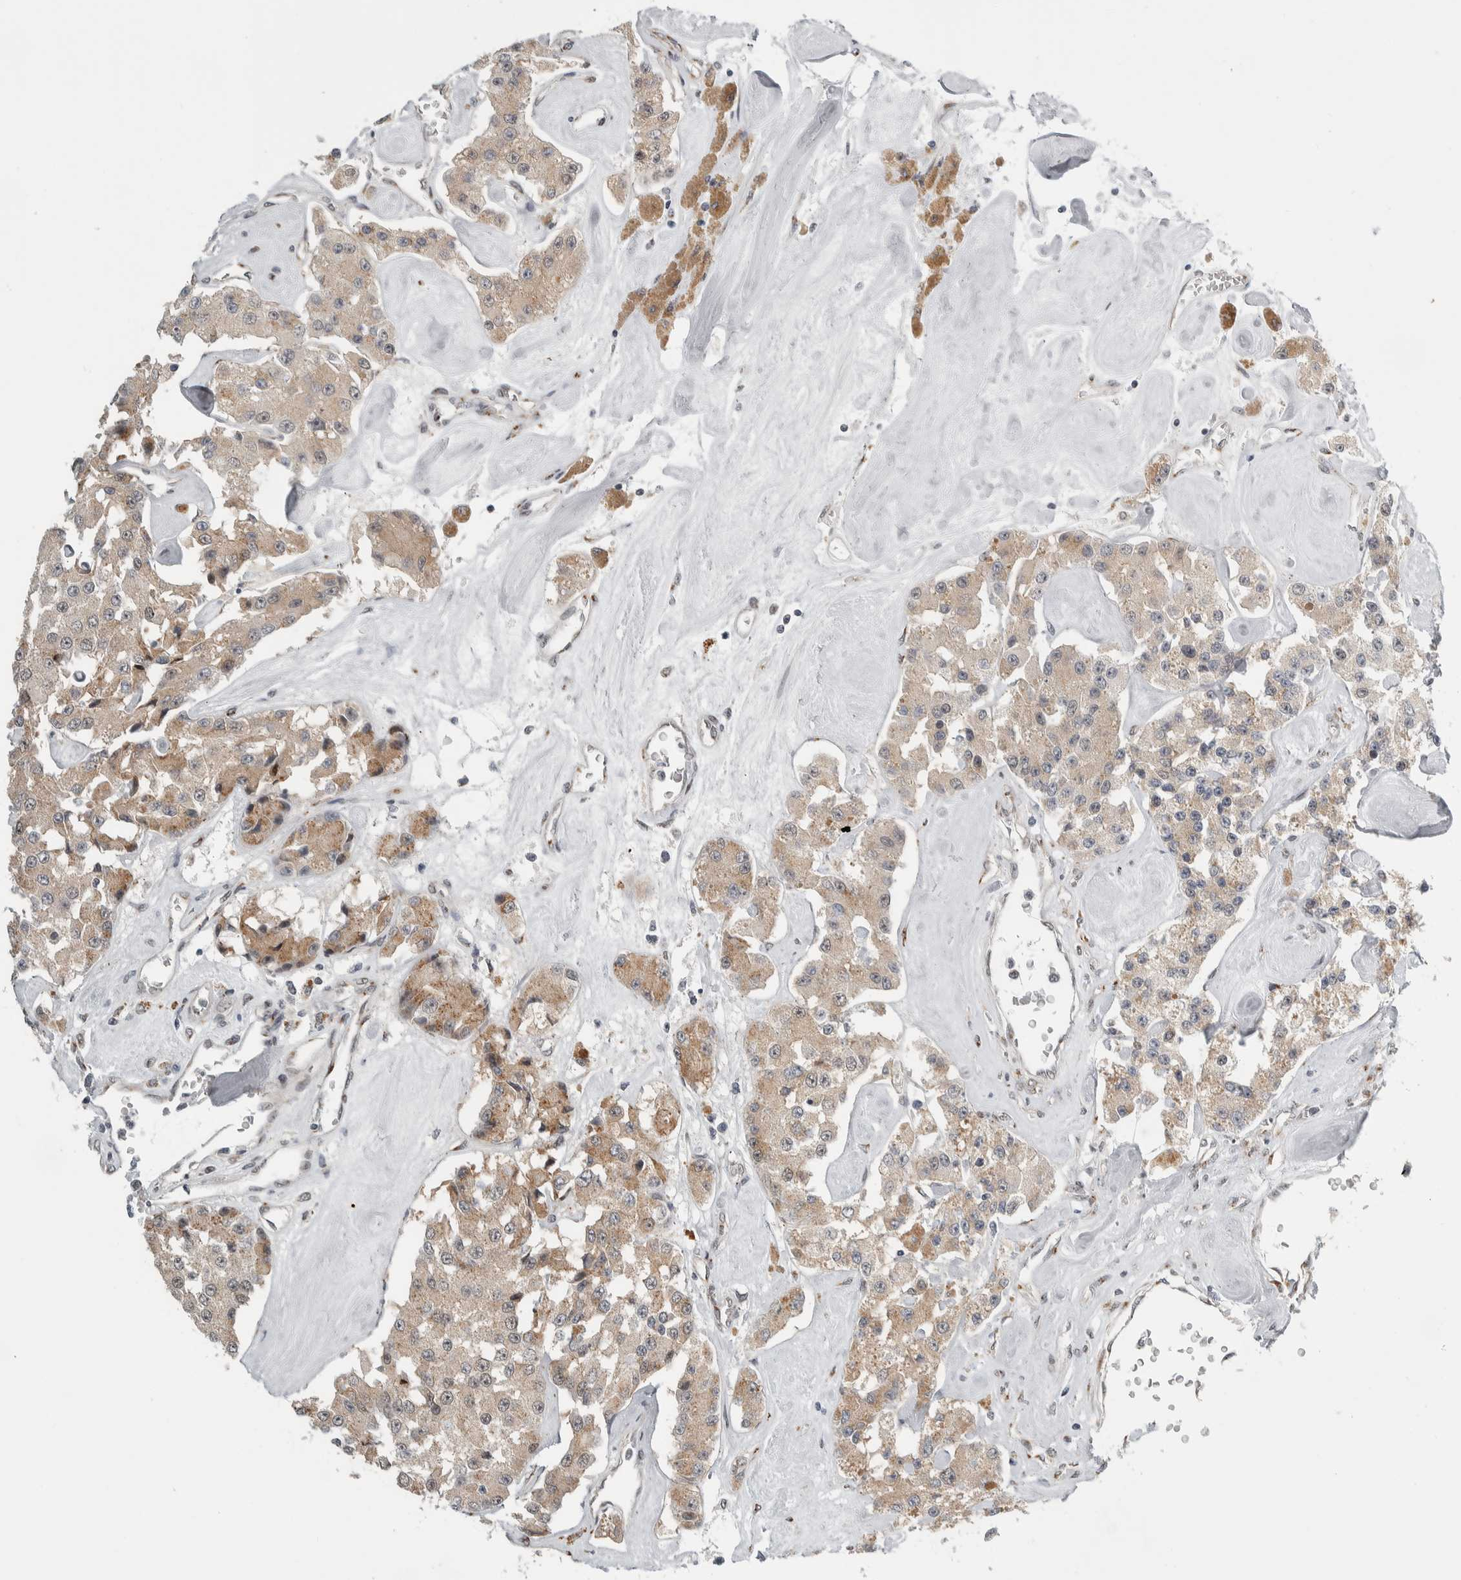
{"staining": {"intensity": "weak", "quantity": ">75%", "location": "cytoplasmic/membranous"}, "tissue": "carcinoid", "cell_type": "Tumor cells", "image_type": "cancer", "snomed": [{"axis": "morphology", "description": "Carcinoid, malignant, NOS"}, {"axis": "topography", "description": "Pancreas"}], "caption": "Immunohistochemistry of carcinoid exhibits low levels of weak cytoplasmic/membranous expression in about >75% of tumor cells. Nuclei are stained in blue.", "gene": "ZMYND8", "patient": {"sex": "male", "age": 41}}